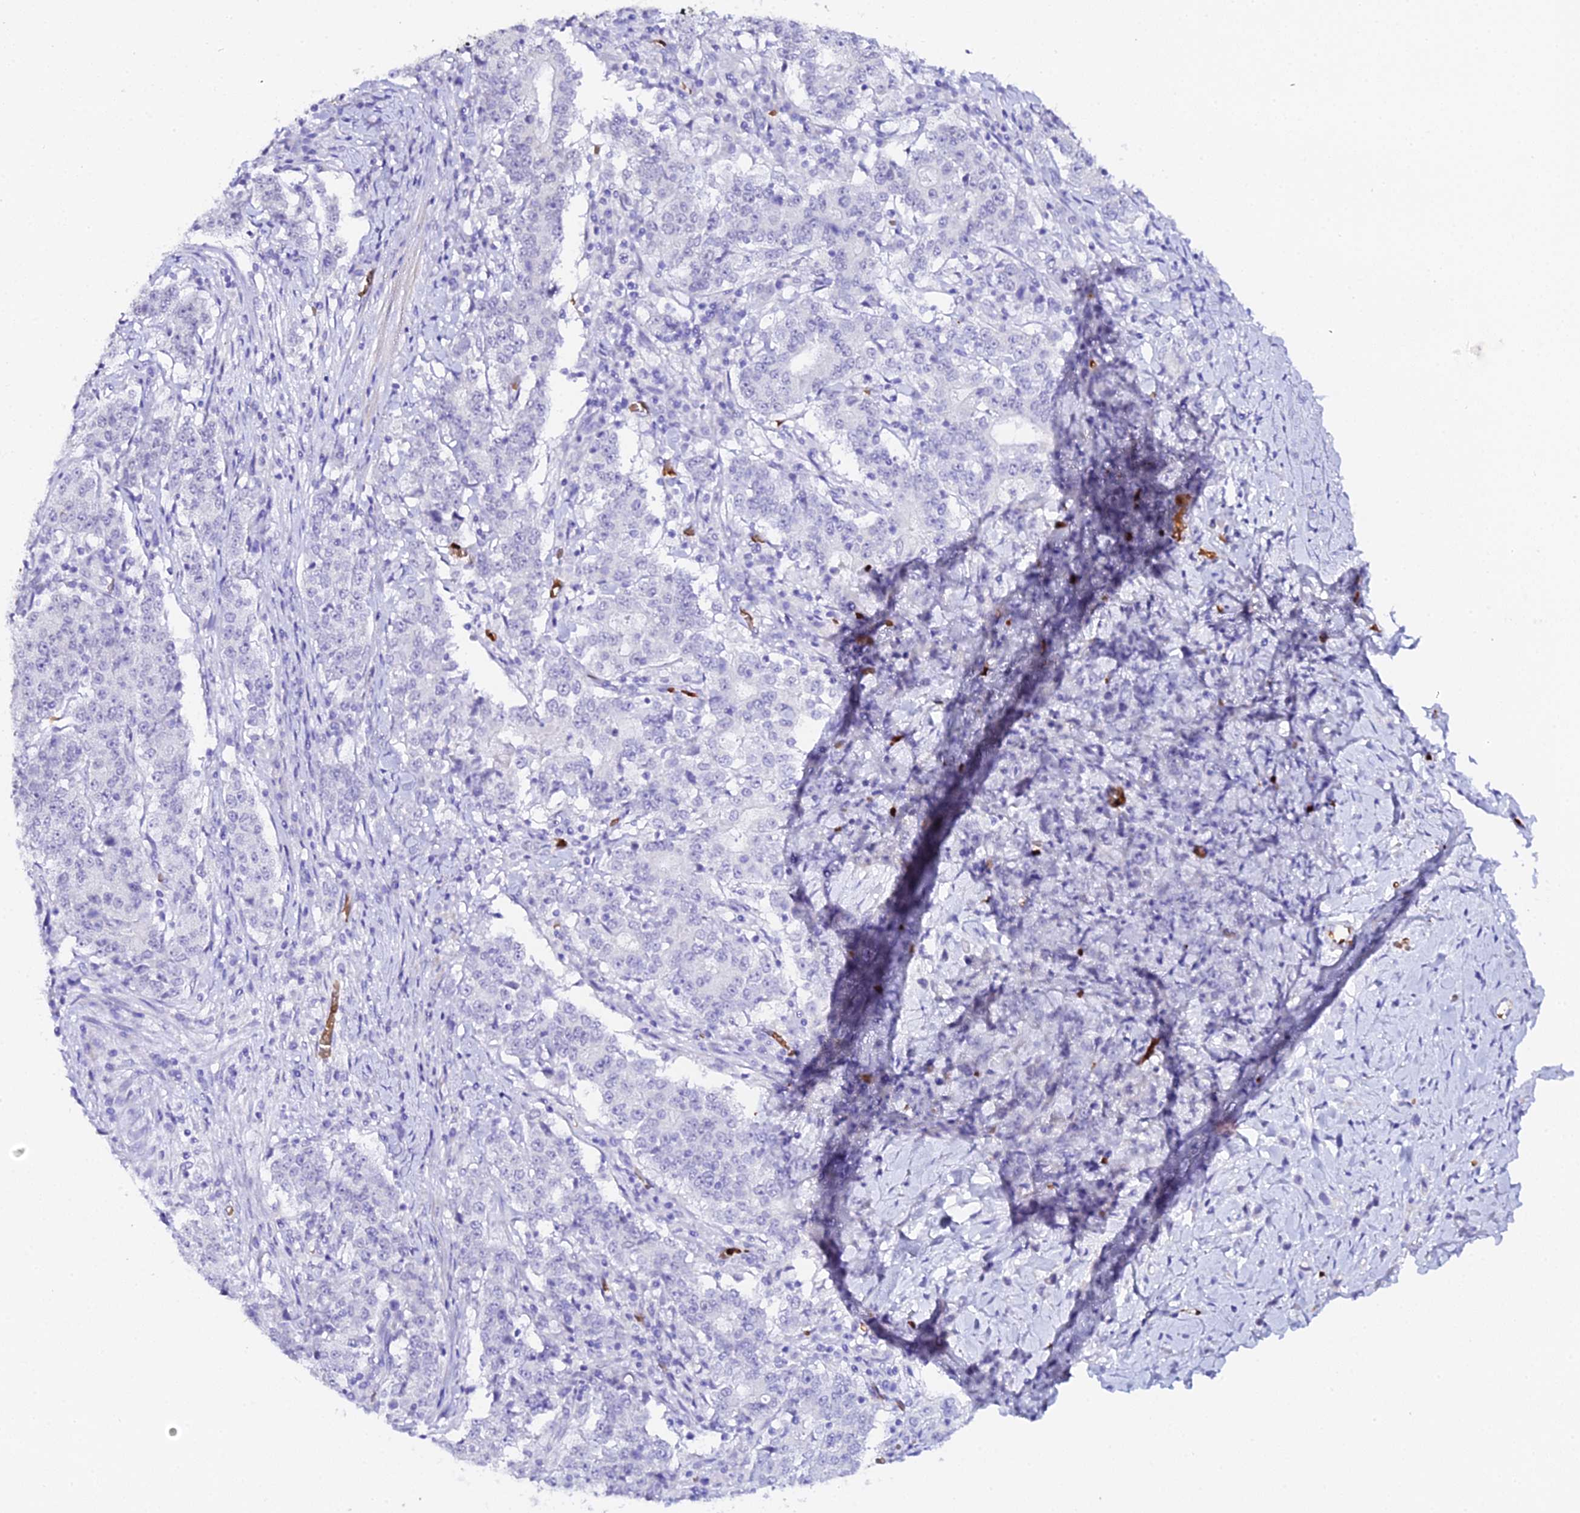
{"staining": {"intensity": "negative", "quantity": "none", "location": "none"}, "tissue": "stomach cancer", "cell_type": "Tumor cells", "image_type": "cancer", "snomed": [{"axis": "morphology", "description": "Adenocarcinoma, NOS"}, {"axis": "topography", "description": "Stomach"}], "caption": "Immunohistochemical staining of stomach cancer demonstrates no significant staining in tumor cells.", "gene": "CFAP45", "patient": {"sex": "male", "age": 59}}